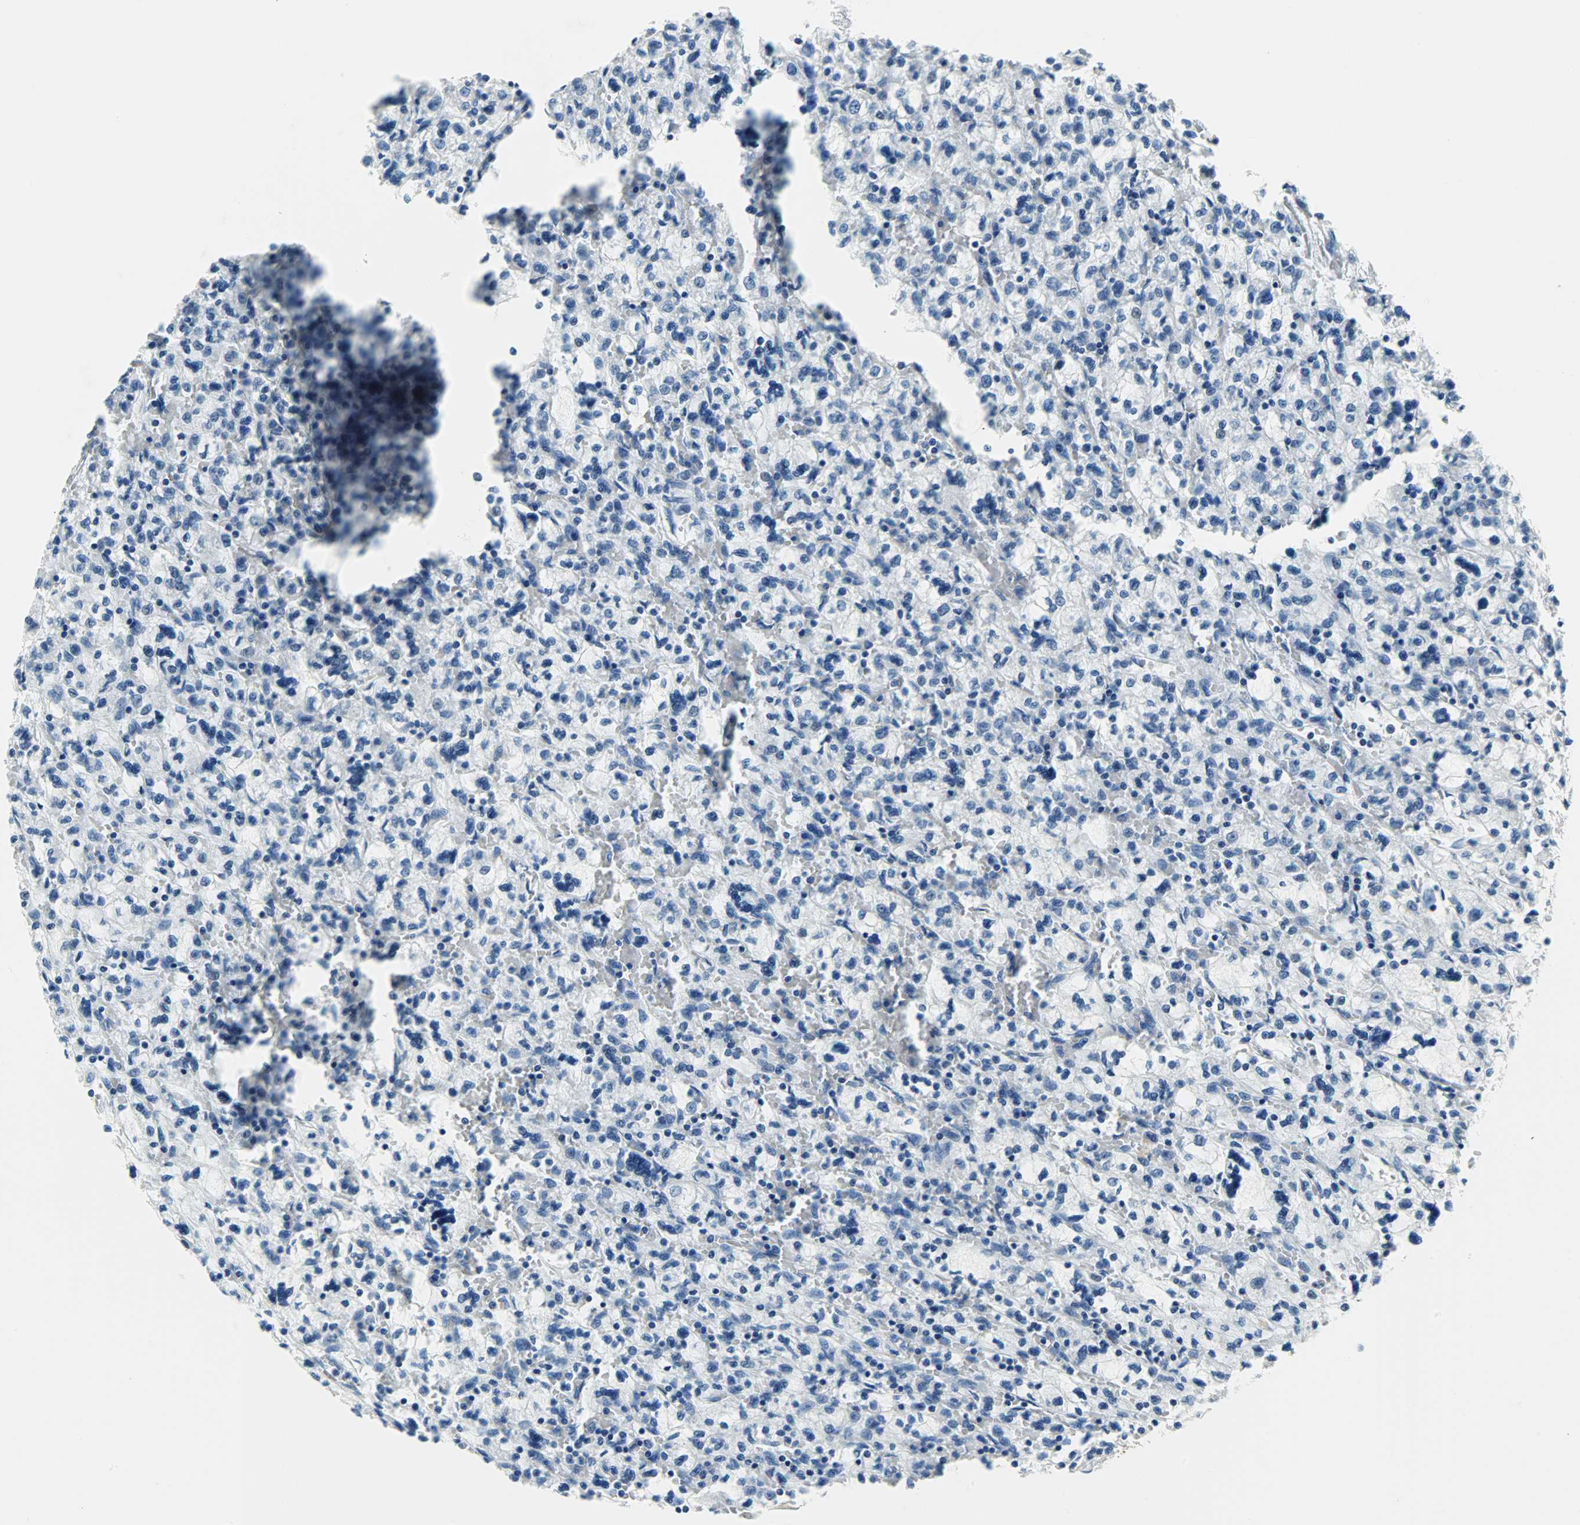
{"staining": {"intensity": "negative", "quantity": "none", "location": "none"}, "tissue": "renal cancer", "cell_type": "Tumor cells", "image_type": "cancer", "snomed": [{"axis": "morphology", "description": "Adenocarcinoma, NOS"}, {"axis": "topography", "description": "Kidney"}], "caption": "The histopathology image exhibits no staining of tumor cells in renal cancer (adenocarcinoma). (Immunohistochemistry (ihc), brightfield microscopy, high magnification).", "gene": "PROM1", "patient": {"sex": "female", "age": 83}}